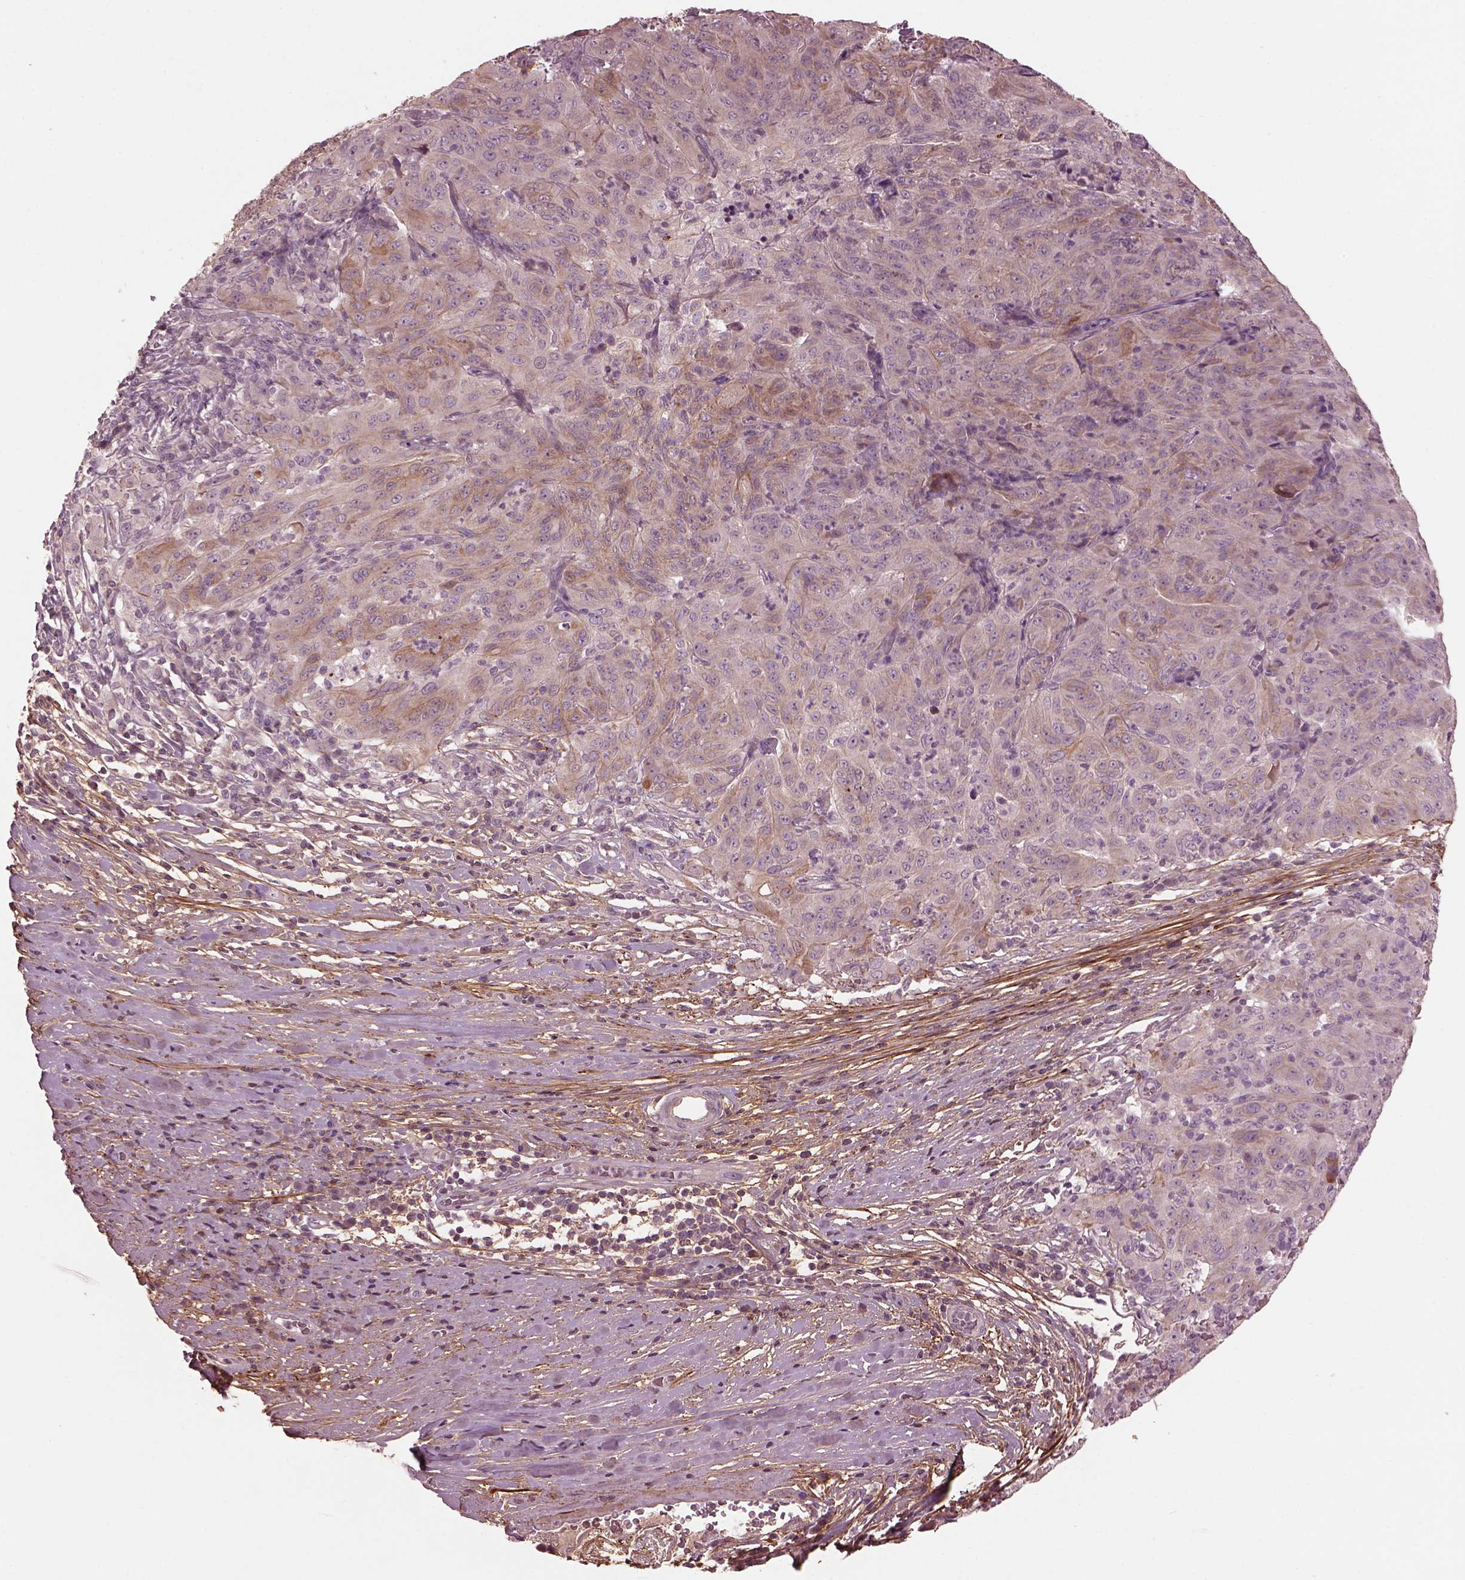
{"staining": {"intensity": "moderate", "quantity": "<25%", "location": "cytoplasmic/membranous"}, "tissue": "pancreatic cancer", "cell_type": "Tumor cells", "image_type": "cancer", "snomed": [{"axis": "morphology", "description": "Adenocarcinoma, NOS"}, {"axis": "topography", "description": "Pancreas"}], "caption": "Adenocarcinoma (pancreatic) stained with a brown dye demonstrates moderate cytoplasmic/membranous positive expression in approximately <25% of tumor cells.", "gene": "EFEMP1", "patient": {"sex": "male", "age": 63}}